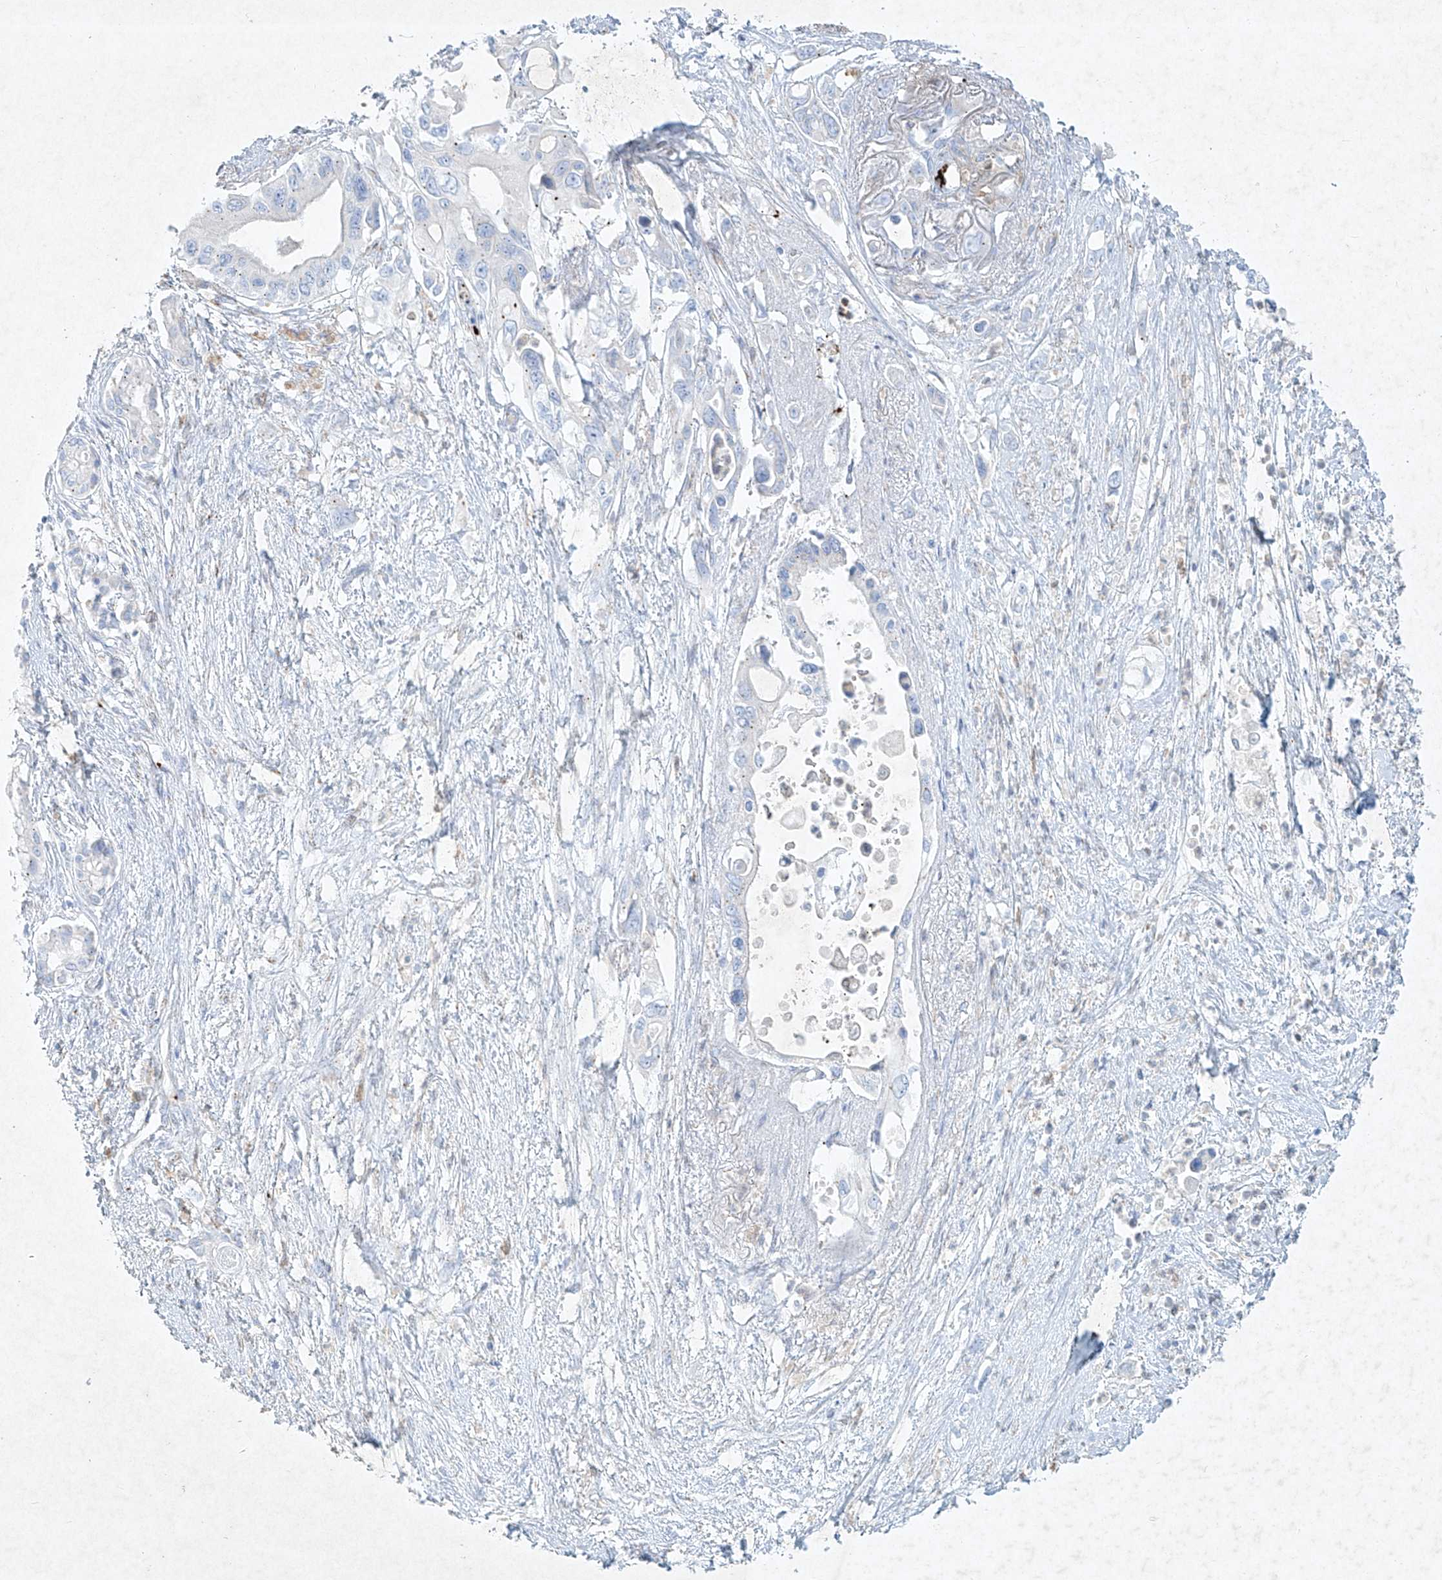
{"staining": {"intensity": "negative", "quantity": "none", "location": "none"}, "tissue": "pancreatic cancer", "cell_type": "Tumor cells", "image_type": "cancer", "snomed": [{"axis": "morphology", "description": "Adenocarcinoma, NOS"}, {"axis": "topography", "description": "Pancreas"}], "caption": "The immunohistochemistry micrograph has no significant staining in tumor cells of pancreatic adenocarcinoma tissue.", "gene": "PLEK", "patient": {"sex": "male", "age": 66}}